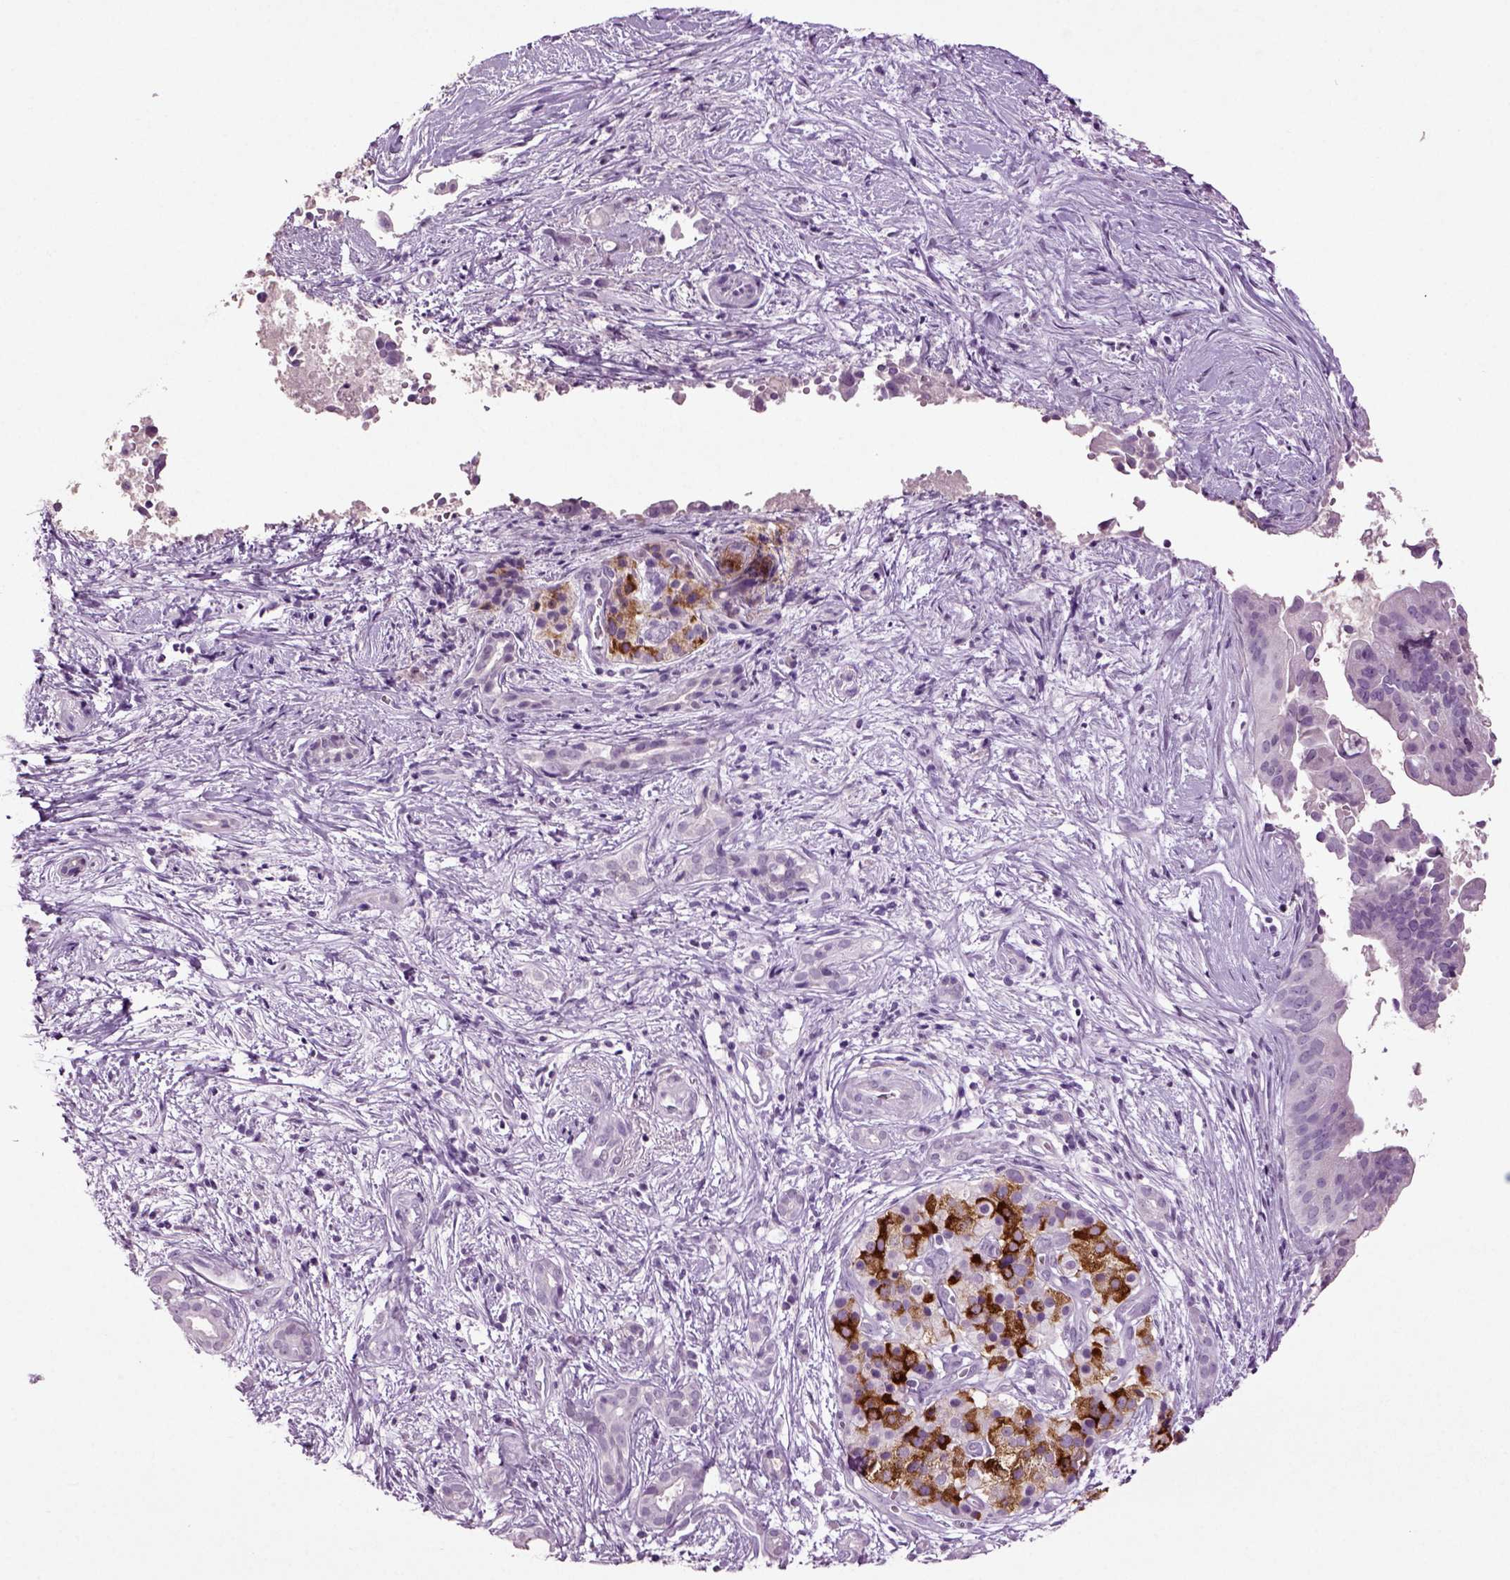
{"staining": {"intensity": "negative", "quantity": "none", "location": "none"}, "tissue": "pancreatic cancer", "cell_type": "Tumor cells", "image_type": "cancer", "snomed": [{"axis": "morphology", "description": "Adenocarcinoma, NOS"}, {"axis": "topography", "description": "Pancreas"}], "caption": "IHC of pancreatic cancer (adenocarcinoma) displays no staining in tumor cells.", "gene": "SLC17A6", "patient": {"sex": "male", "age": 61}}